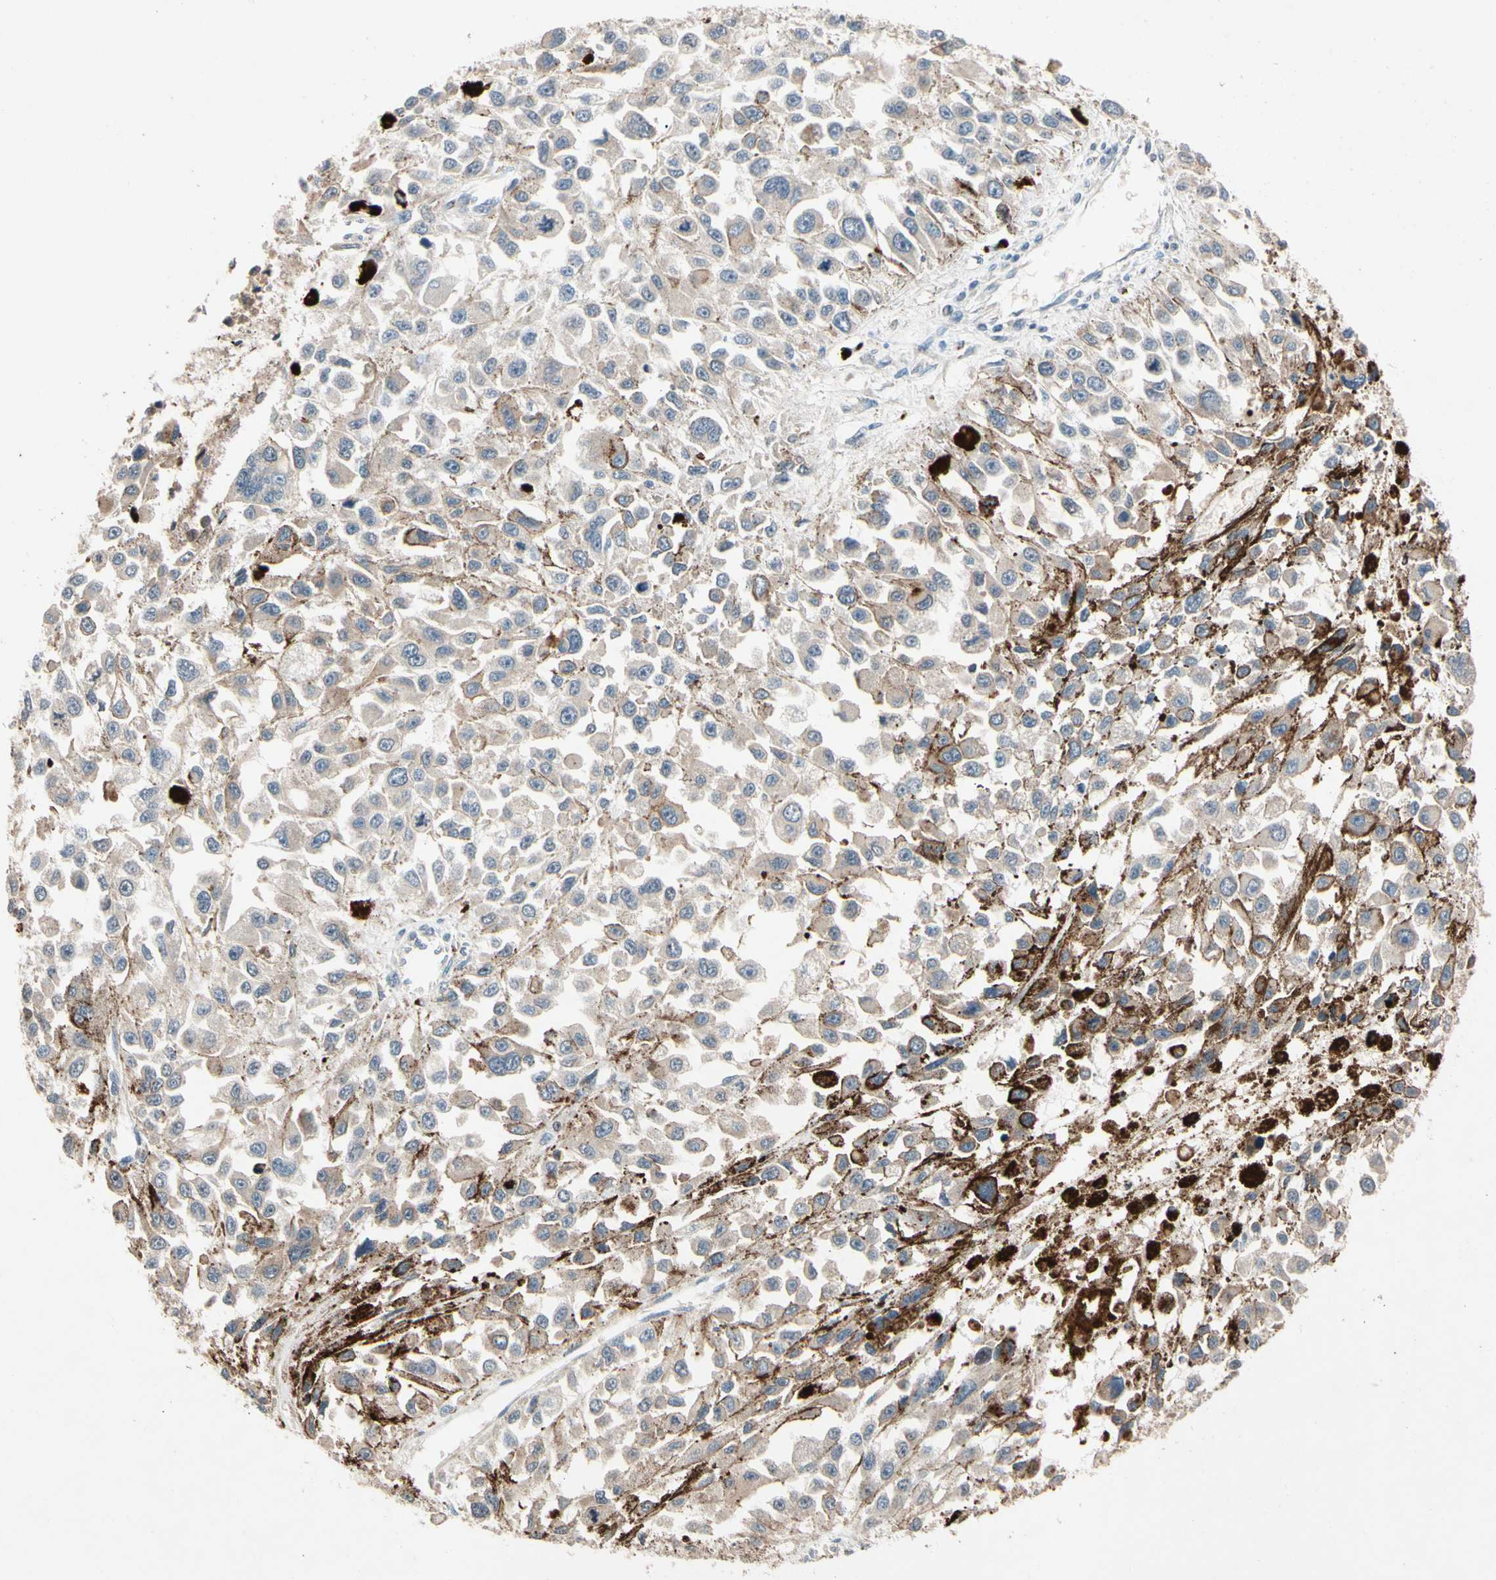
{"staining": {"intensity": "weak", "quantity": ">75%", "location": "cytoplasmic/membranous"}, "tissue": "melanoma", "cell_type": "Tumor cells", "image_type": "cancer", "snomed": [{"axis": "morphology", "description": "Malignant melanoma, Metastatic site"}, {"axis": "topography", "description": "Lymph node"}], "caption": "High-power microscopy captured an immunohistochemistry micrograph of melanoma, revealing weak cytoplasmic/membranous positivity in about >75% of tumor cells.", "gene": "PRDX4", "patient": {"sex": "male", "age": 59}}